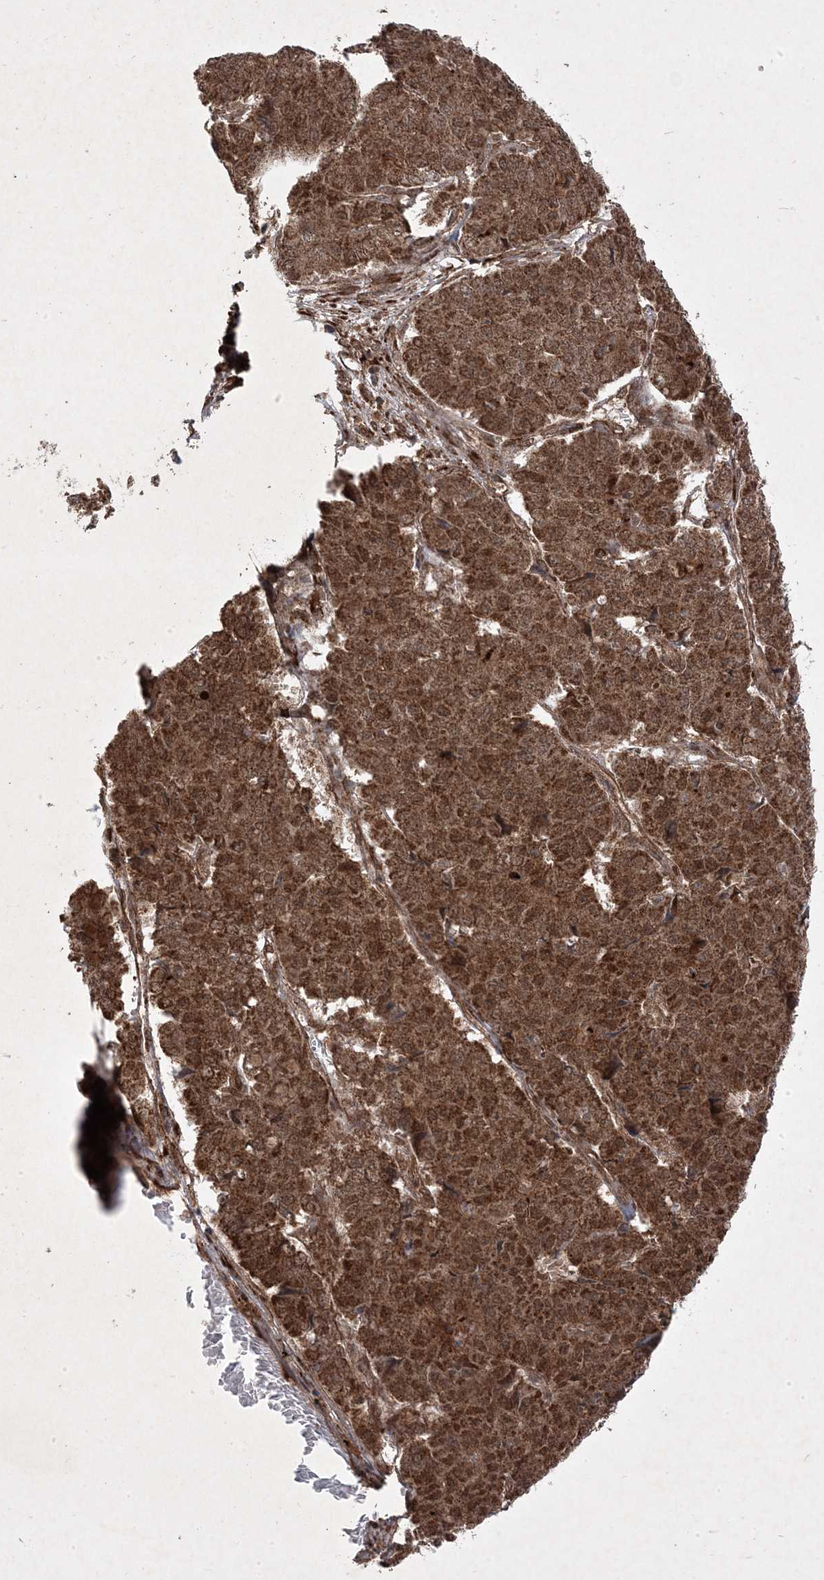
{"staining": {"intensity": "moderate", "quantity": ">75%", "location": "cytoplasmic/membranous,nuclear"}, "tissue": "pancreatic cancer", "cell_type": "Tumor cells", "image_type": "cancer", "snomed": [{"axis": "morphology", "description": "Adenocarcinoma, NOS"}, {"axis": "topography", "description": "Pancreas"}], "caption": "Protein analysis of pancreatic adenocarcinoma tissue displays moderate cytoplasmic/membranous and nuclear positivity in about >75% of tumor cells.", "gene": "PLEKHM2", "patient": {"sex": "male", "age": 50}}